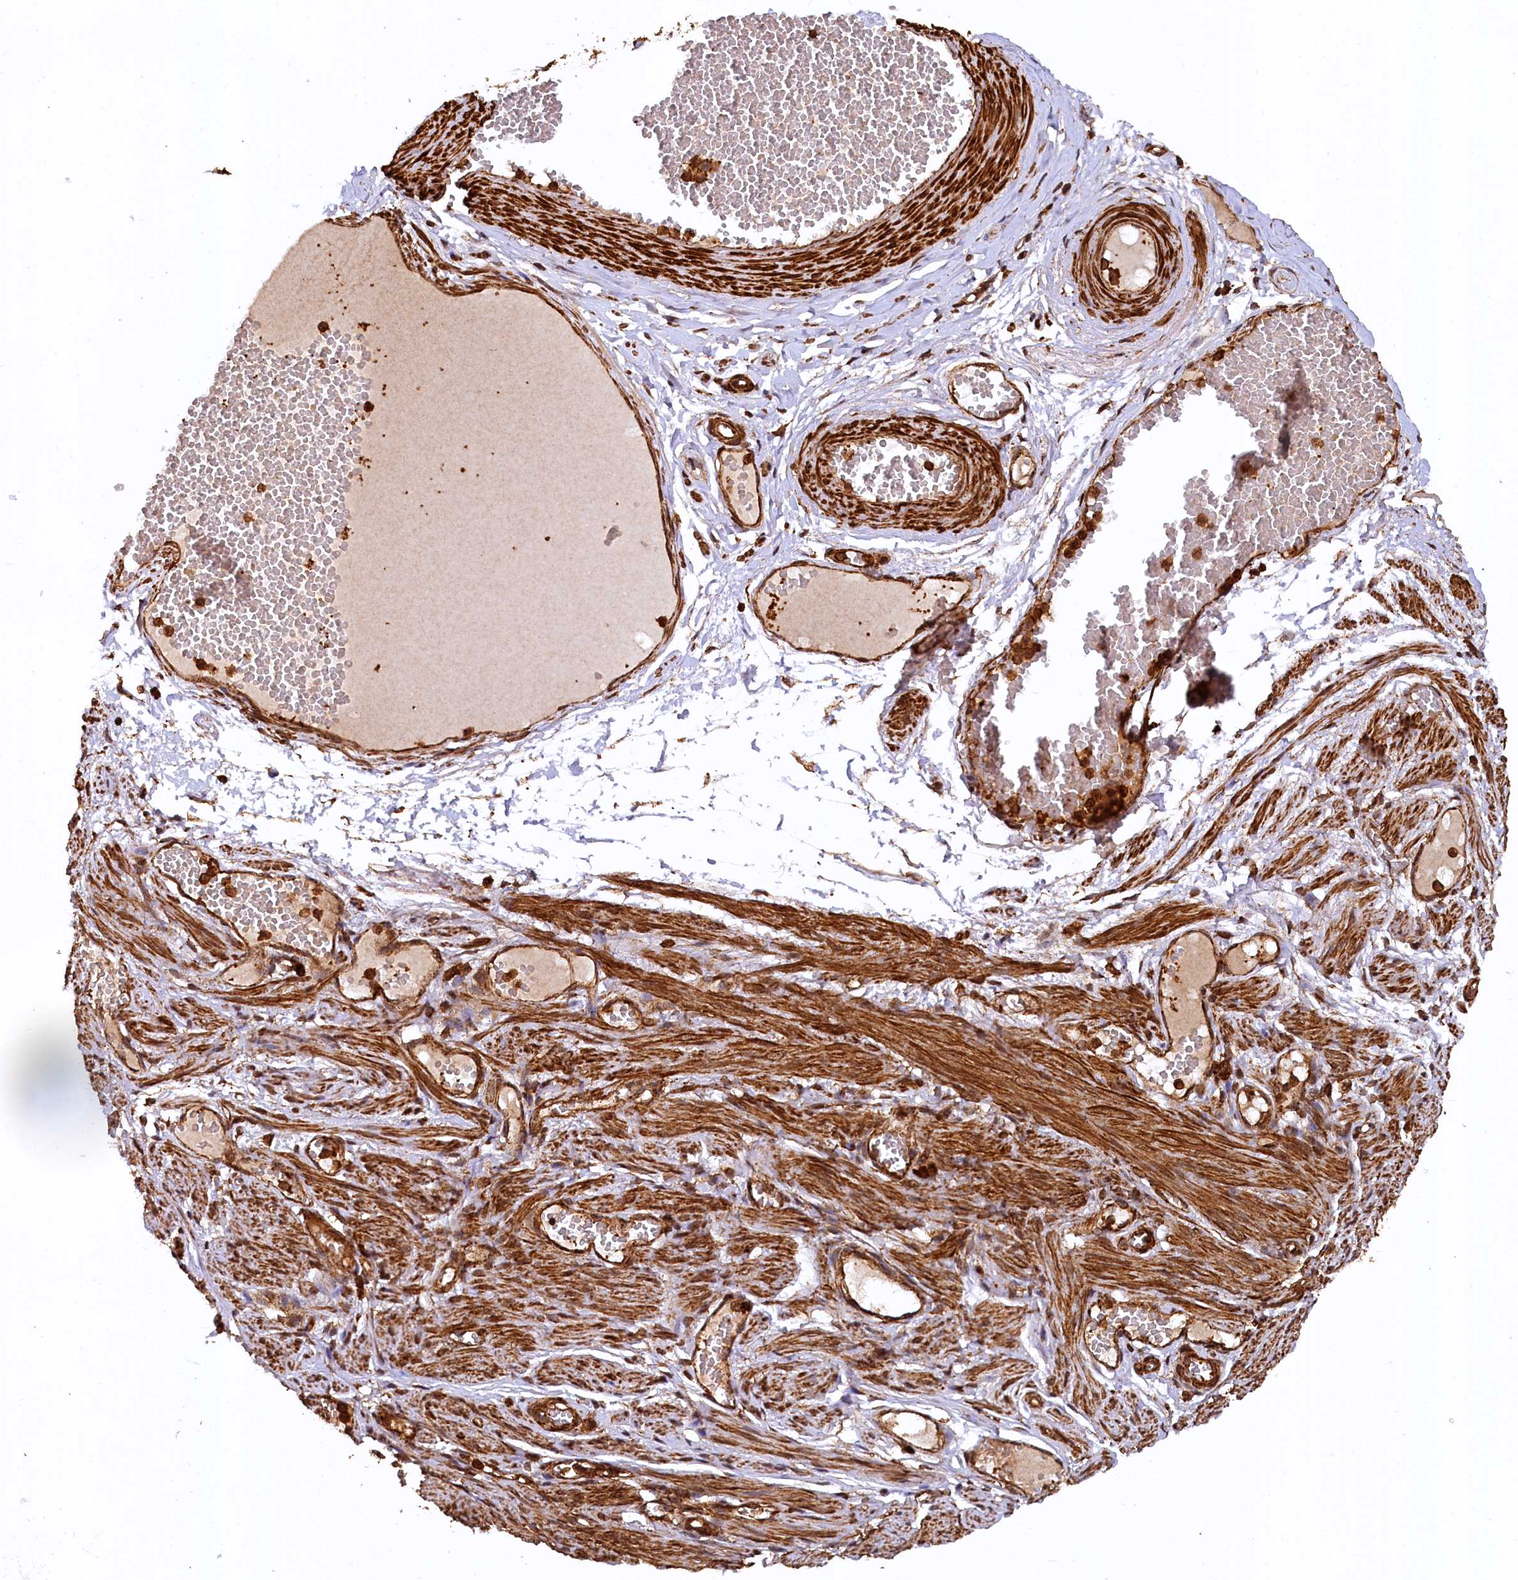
{"staining": {"intensity": "strong", "quantity": ">75%", "location": "cytoplasmic/membranous,nuclear"}, "tissue": "adipose tissue", "cell_type": "Adipocytes", "image_type": "normal", "snomed": [{"axis": "morphology", "description": "Normal tissue, NOS"}, {"axis": "topography", "description": "Smooth muscle"}, {"axis": "topography", "description": "Peripheral nerve tissue"}], "caption": "Adipose tissue stained for a protein (brown) exhibits strong cytoplasmic/membranous,nuclear positive expression in about >75% of adipocytes.", "gene": "STUB1", "patient": {"sex": "female", "age": 39}}